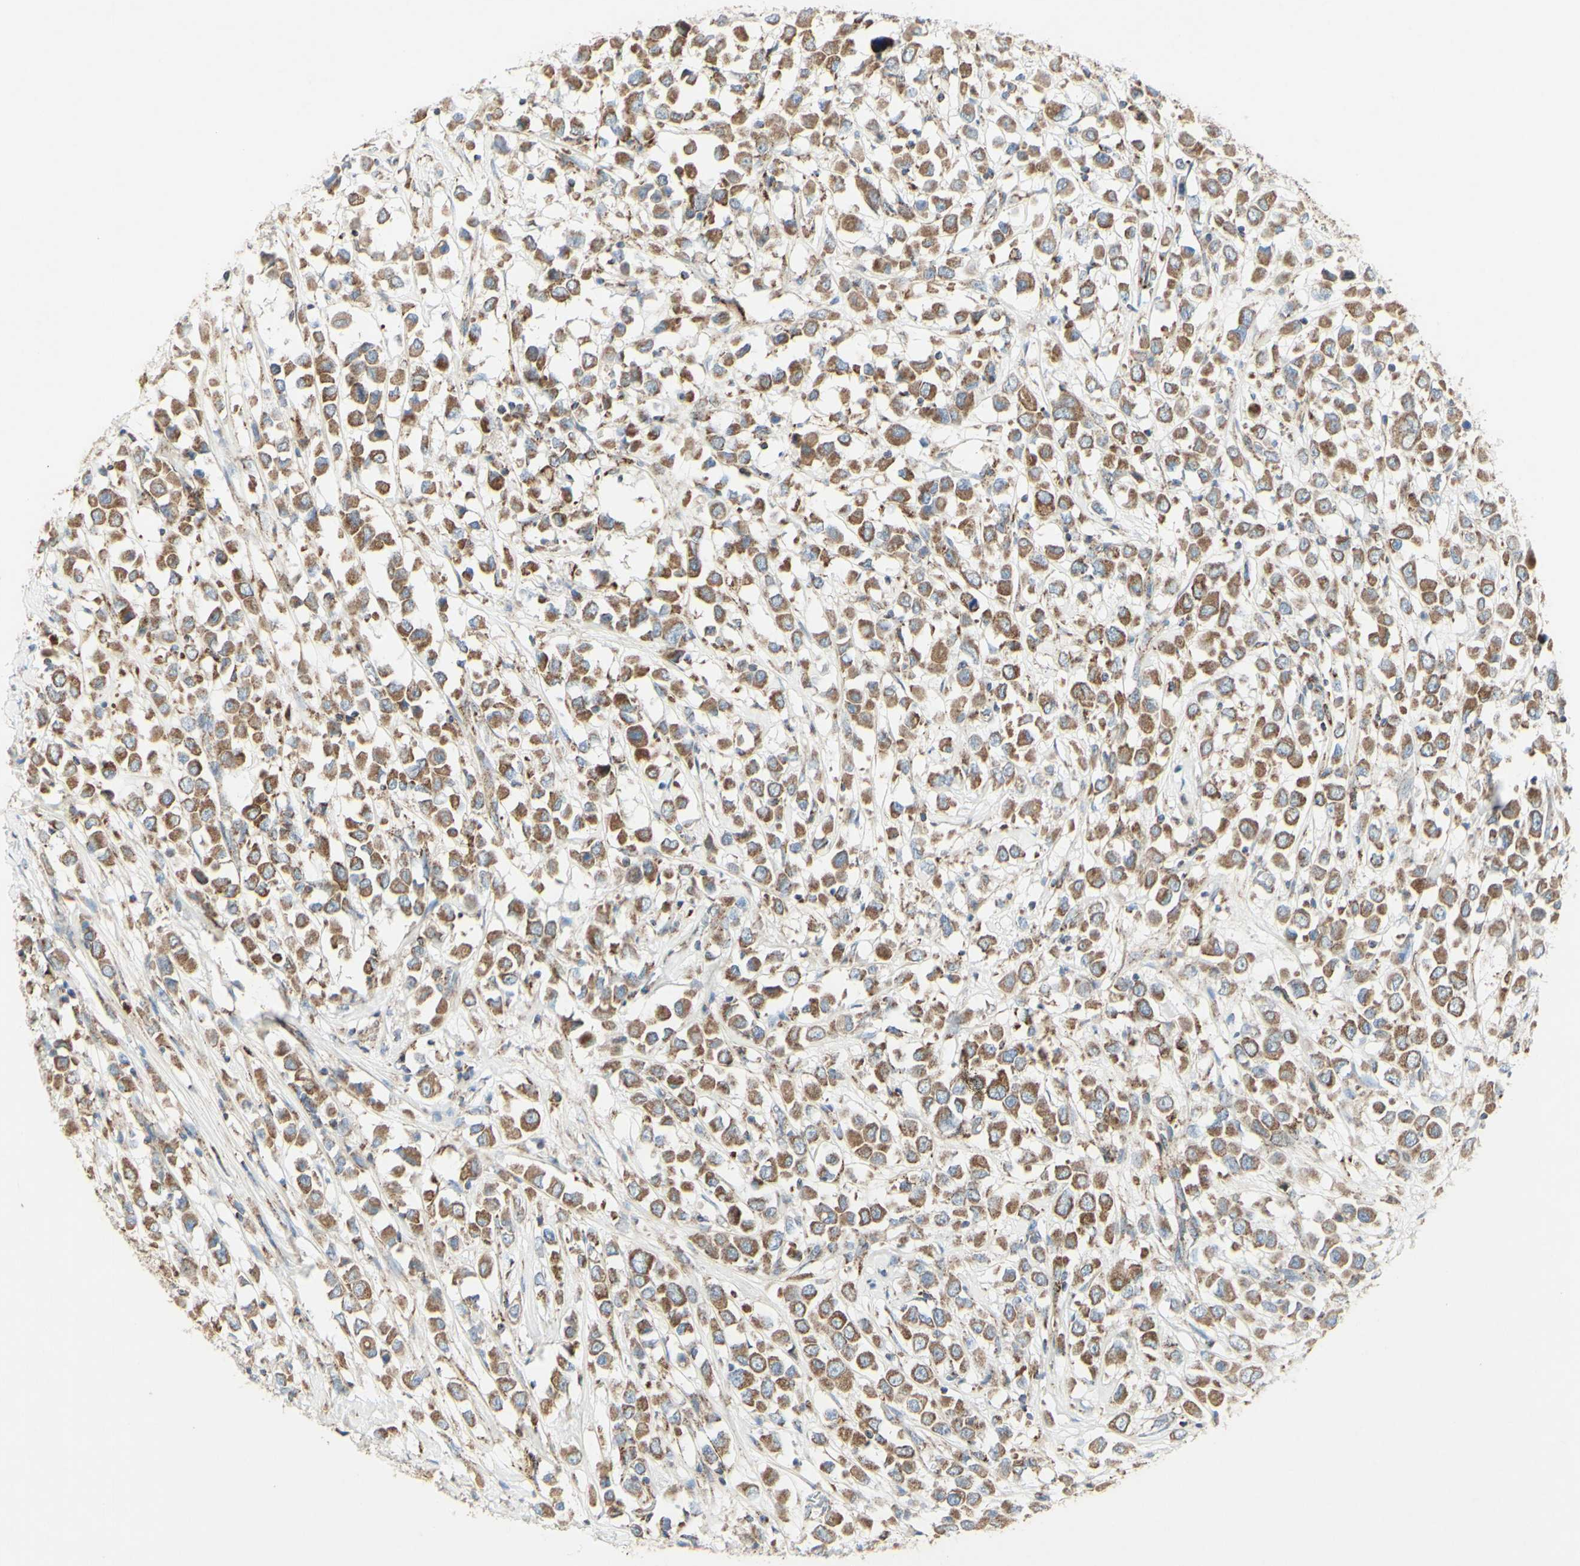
{"staining": {"intensity": "moderate", "quantity": ">75%", "location": "cytoplasmic/membranous"}, "tissue": "breast cancer", "cell_type": "Tumor cells", "image_type": "cancer", "snomed": [{"axis": "morphology", "description": "Duct carcinoma"}, {"axis": "topography", "description": "Breast"}], "caption": "Breast cancer tissue shows moderate cytoplasmic/membranous expression in approximately >75% of tumor cells", "gene": "CNTNAP1", "patient": {"sex": "female", "age": 61}}